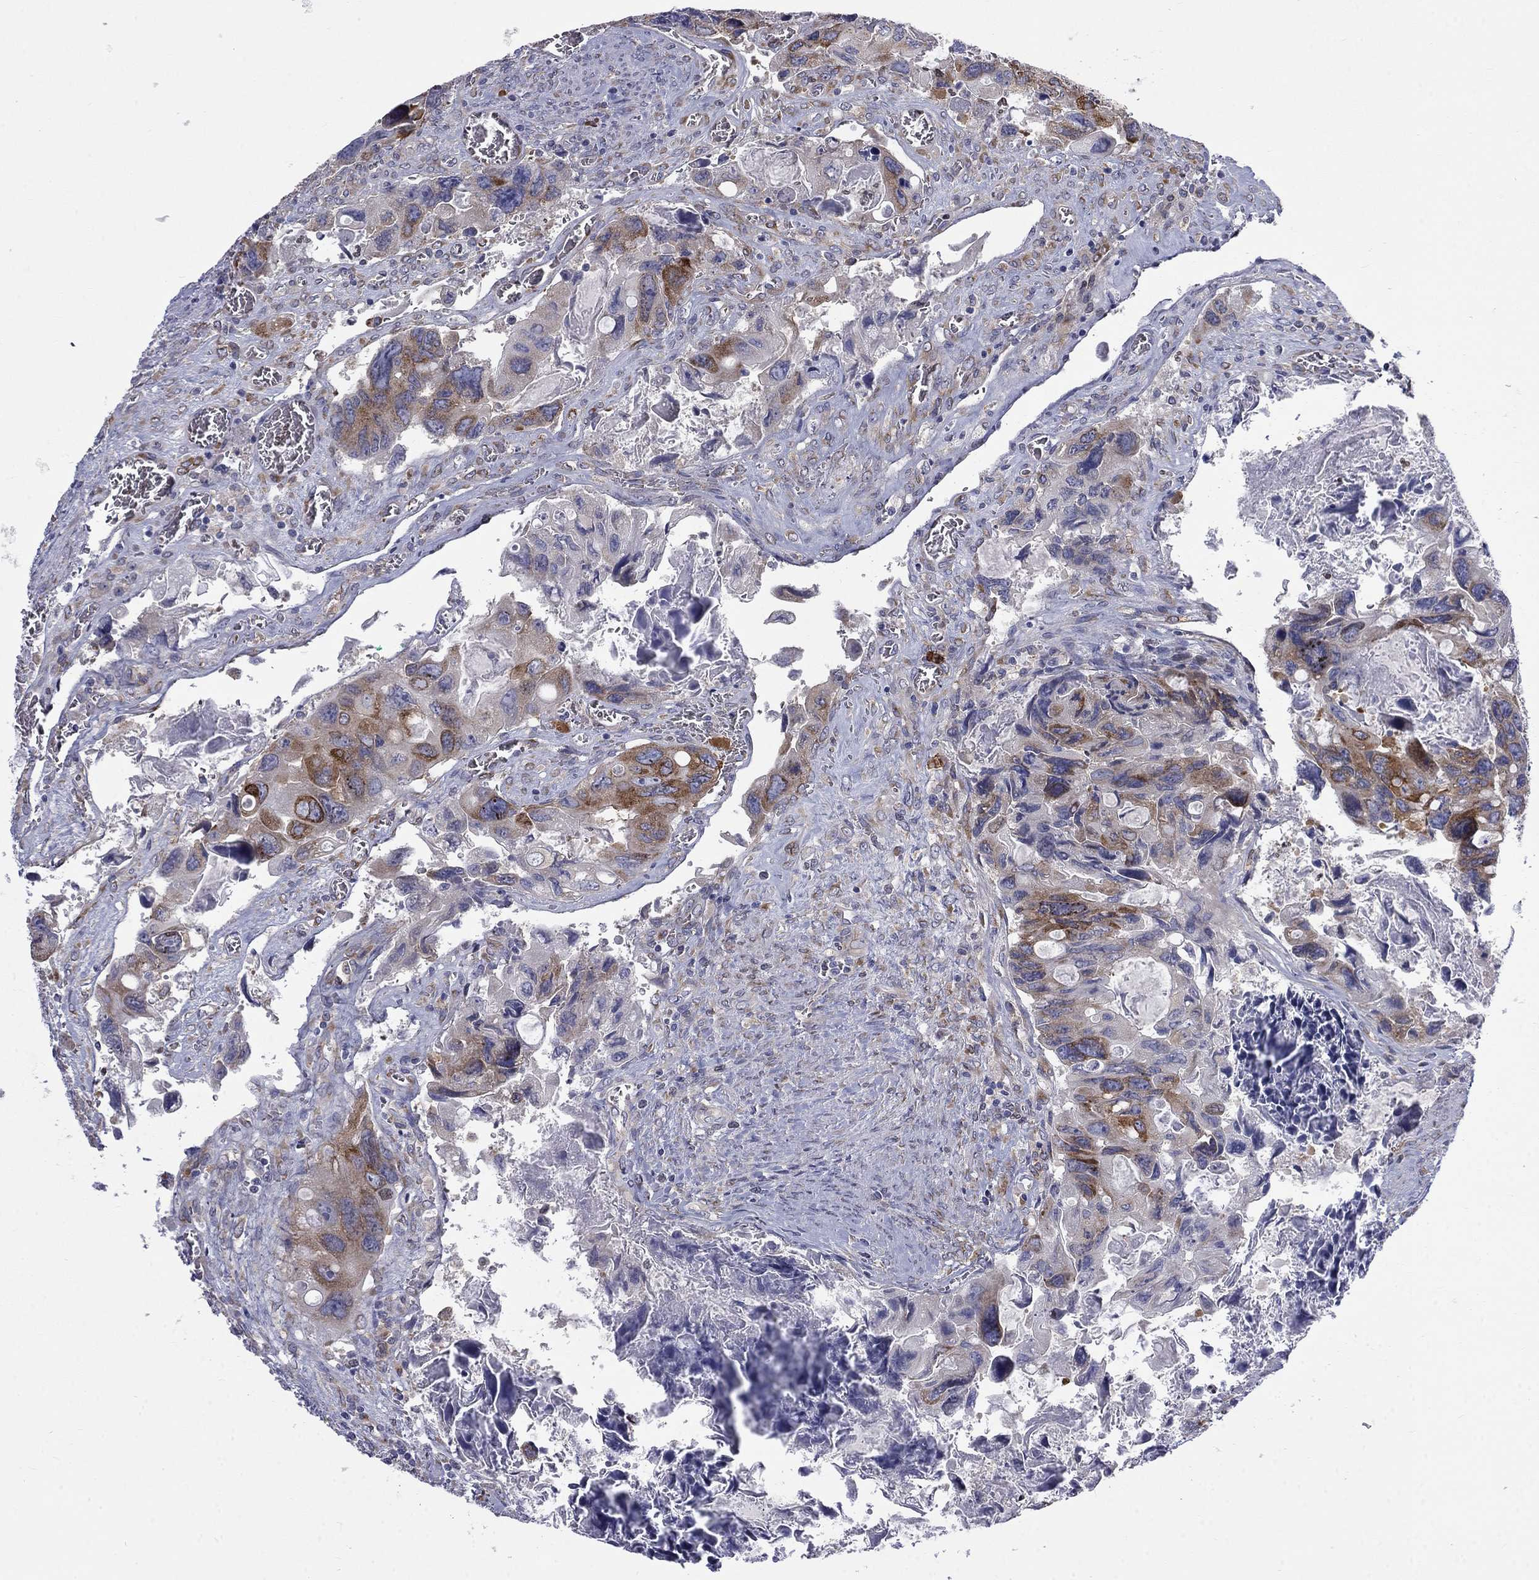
{"staining": {"intensity": "strong", "quantity": "<25%", "location": "cytoplasmic/membranous"}, "tissue": "colorectal cancer", "cell_type": "Tumor cells", "image_type": "cancer", "snomed": [{"axis": "morphology", "description": "Adenocarcinoma, NOS"}, {"axis": "topography", "description": "Rectum"}], "caption": "Colorectal cancer stained with immunohistochemistry exhibits strong cytoplasmic/membranous positivity in about <25% of tumor cells.", "gene": "PABPC4", "patient": {"sex": "male", "age": 62}}